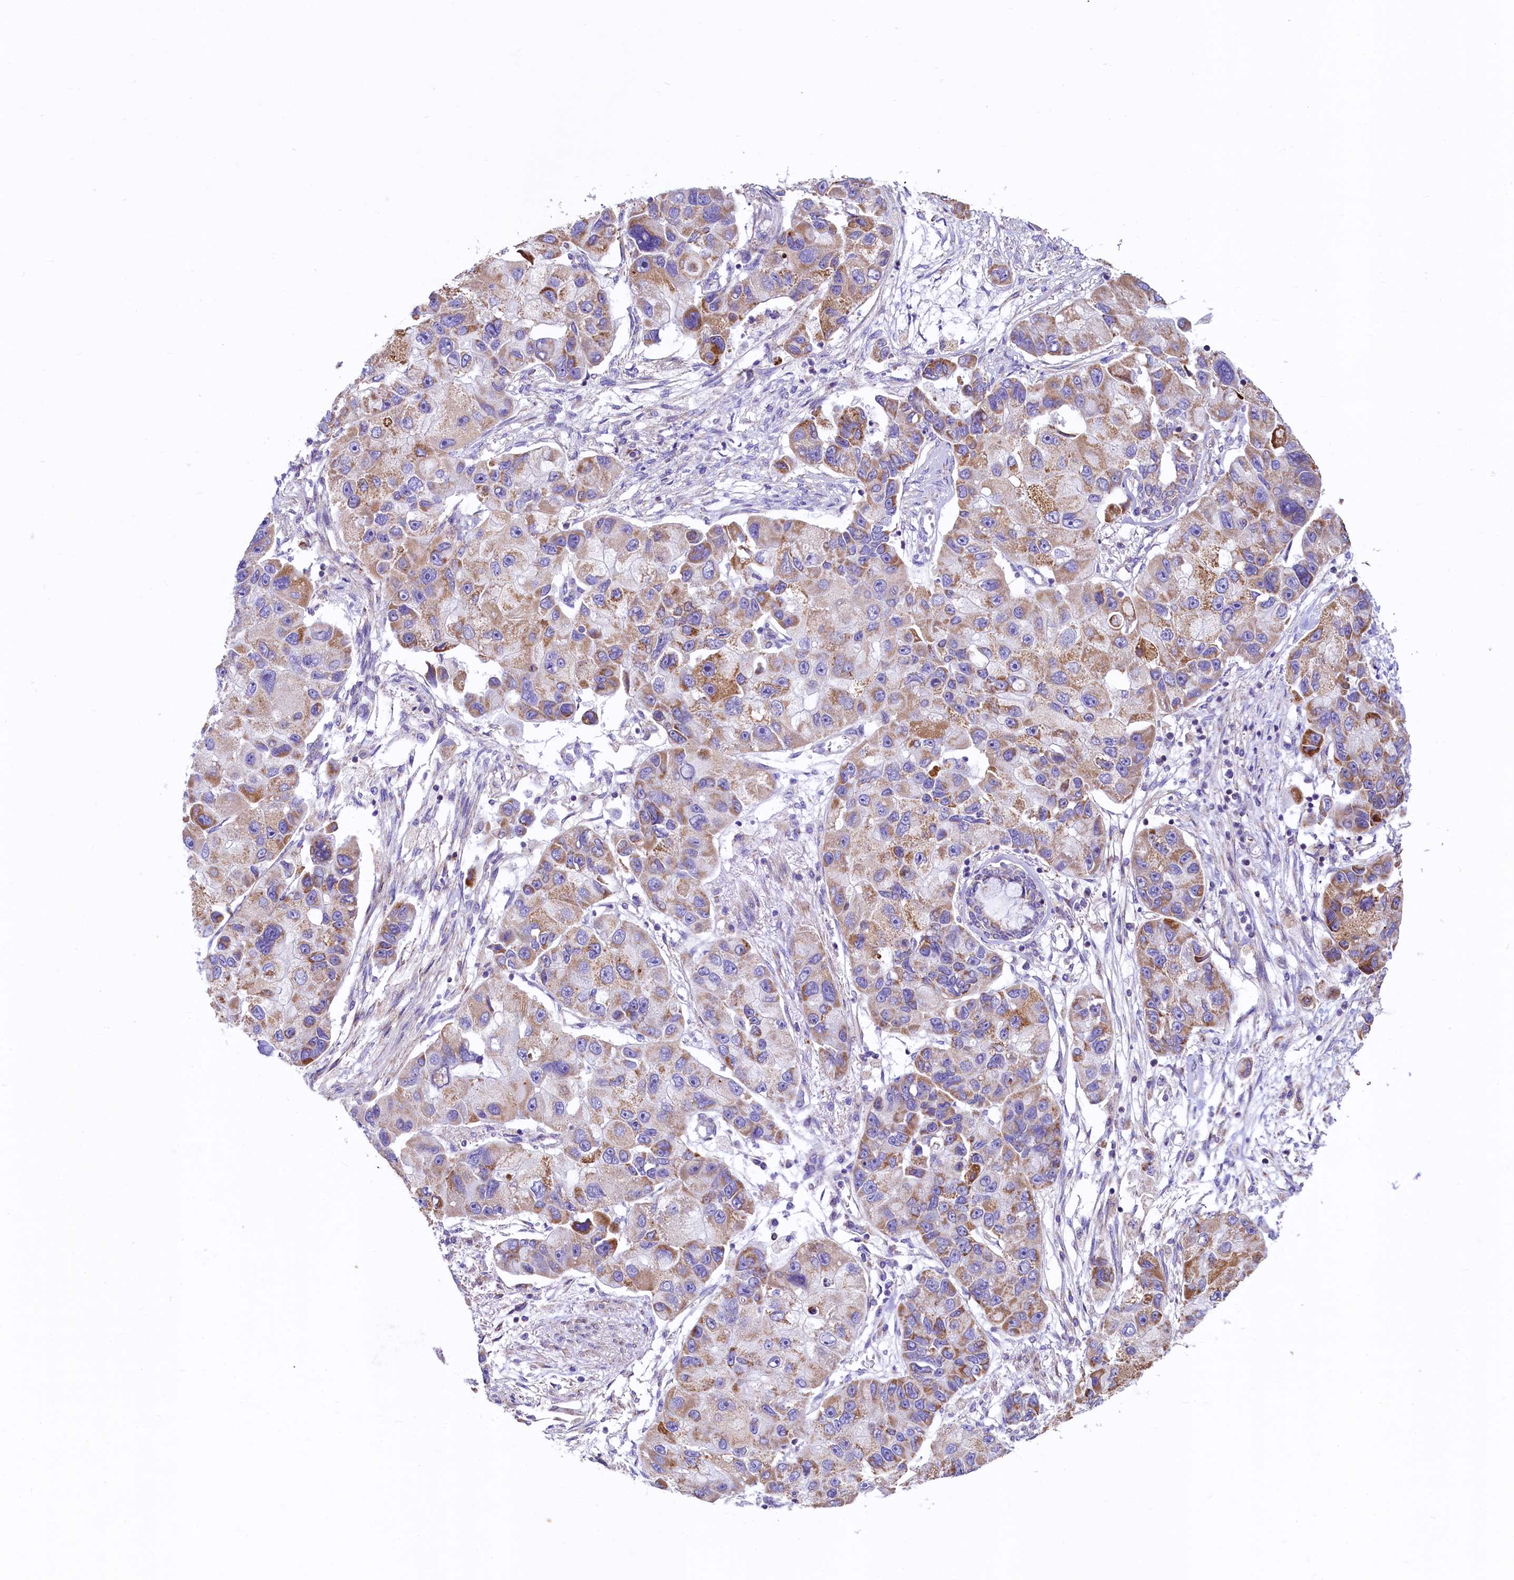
{"staining": {"intensity": "moderate", "quantity": "25%-75%", "location": "cytoplasmic/membranous"}, "tissue": "lung cancer", "cell_type": "Tumor cells", "image_type": "cancer", "snomed": [{"axis": "morphology", "description": "Adenocarcinoma, NOS"}, {"axis": "topography", "description": "Lung"}], "caption": "This is an image of IHC staining of lung cancer (adenocarcinoma), which shows moderate staining in the cytoplasmic/membranous of tumor cells.", "gene": "VWCE", "patient": {"sex": "female", "age": 54}}